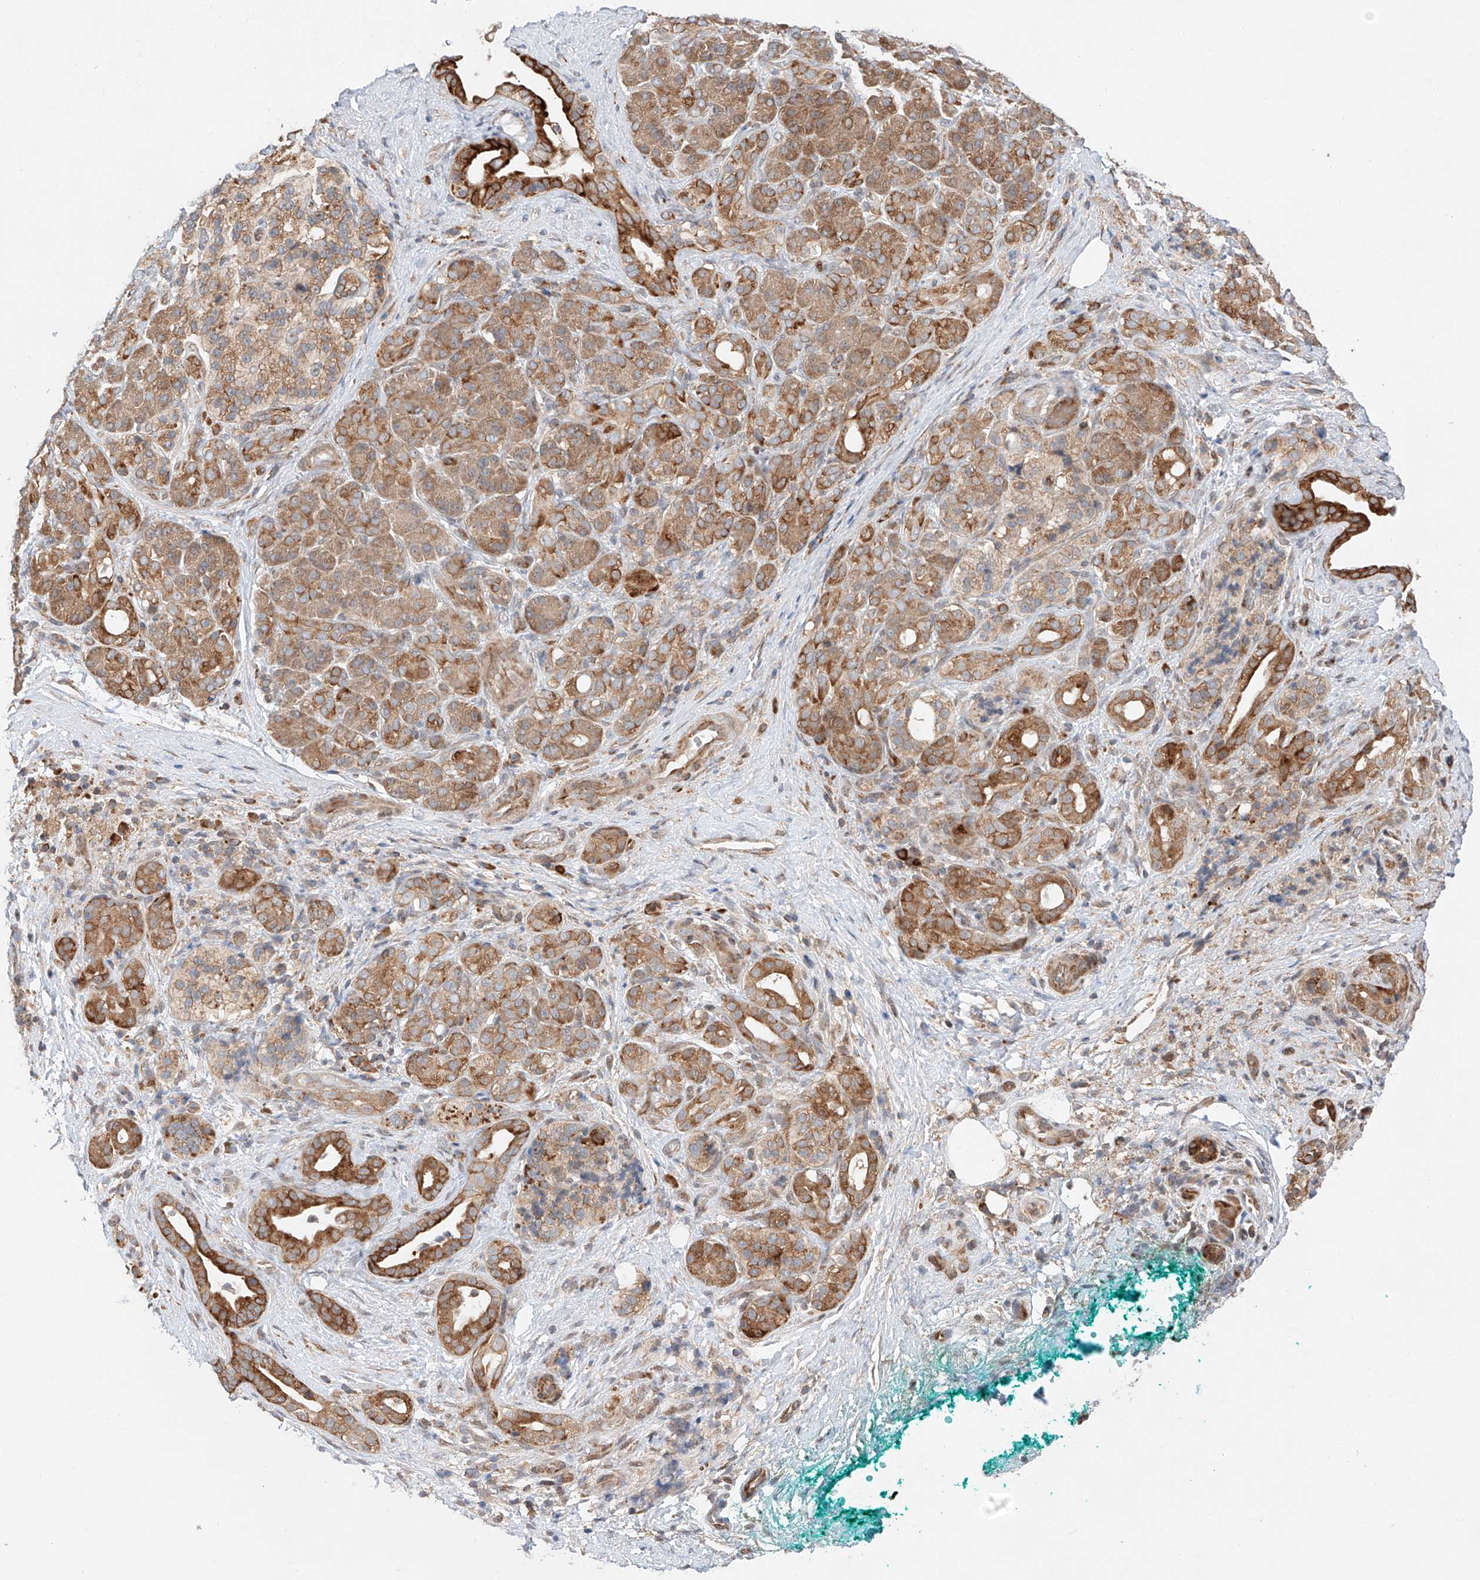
{"staining": {"intensity": "strong", "quantity": ">75%", "location": "cytoplasmic/membranous"}, "tissue": "pancreatic cancer", "cell_type": "Tumor cells", "image_type": "cancer", "snomed": [{"axis": "morphology", "description": "Adenocarcinoma, NOS"}, {"axis": "topography", "description": "Pancreas"}], "caption": "An image showing strong cytoplasmic/membranous staining in approximately >75% of tumor cells in adenocarcinoma (pancreatic), as visualized by brown immunohistochemical staining.", "gene": "RUSC1", "patient": {"sex": "male", "age": 78}}